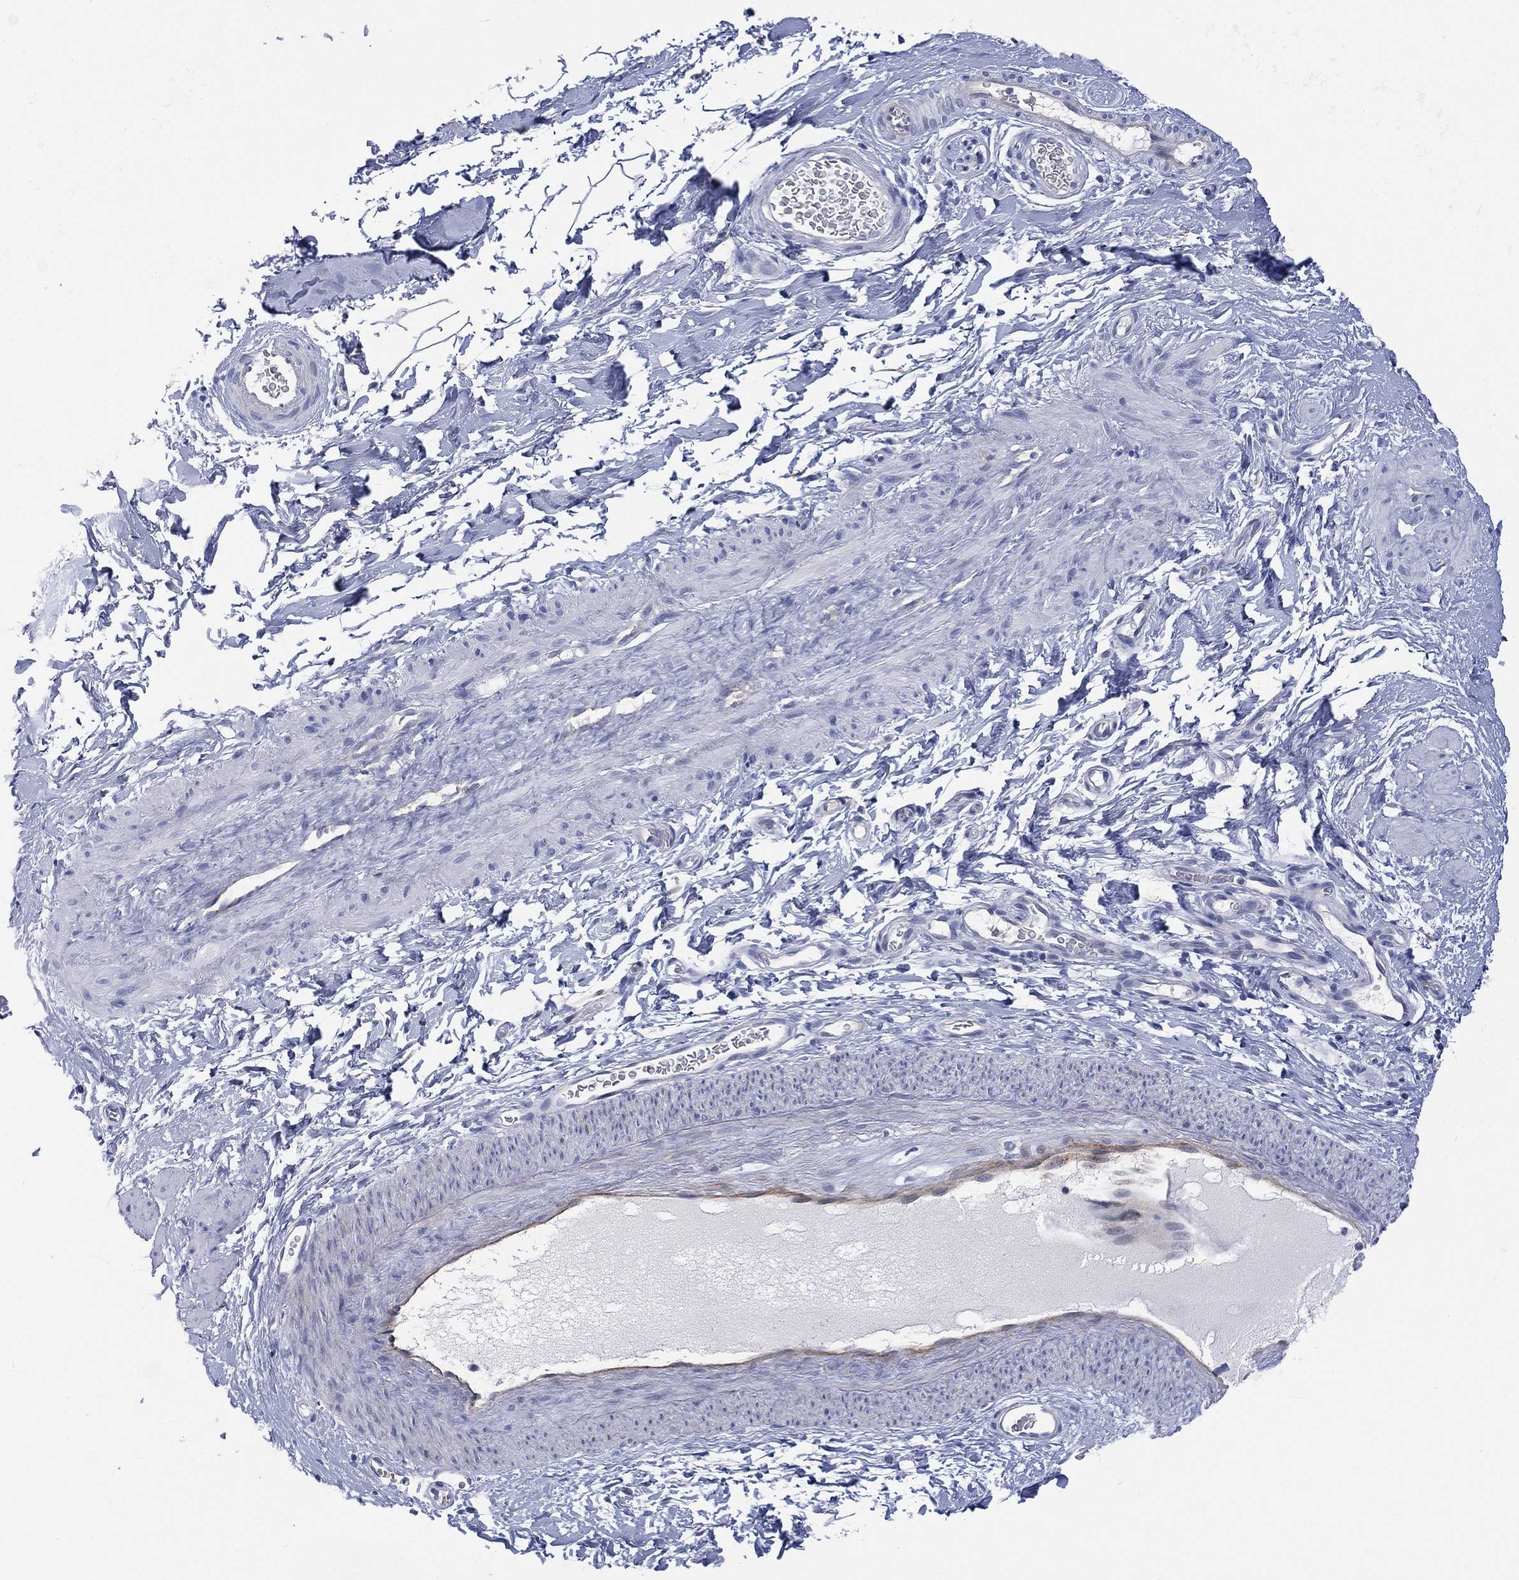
{"staining": {"intensity": "negative", "quantity": "none", "location": "none"}, "tissue": "soft tissue", "cell_type": "Fibroblasts", "image_type": "normal", "snomed": [{"axis": "morphology", "description": "Normal tissue, NOS"}, {"axis": "topography", "description": "Soft tissue"}, {"axis": "topography", "description": "Vascular tissue"}], "caption": "A histopathology image of soft tissue stained for a protein exhibits no brown staining in fibroblasts. The staining was performed using DAB (3,3'-diaminobenzidine) to visualize the protein expression in brown, while the nuclei were stained in blue with hematoxylin (Magnification: 20x).", "gene": "C5orf46", "patient": {"sex": "male", "age": 41}}